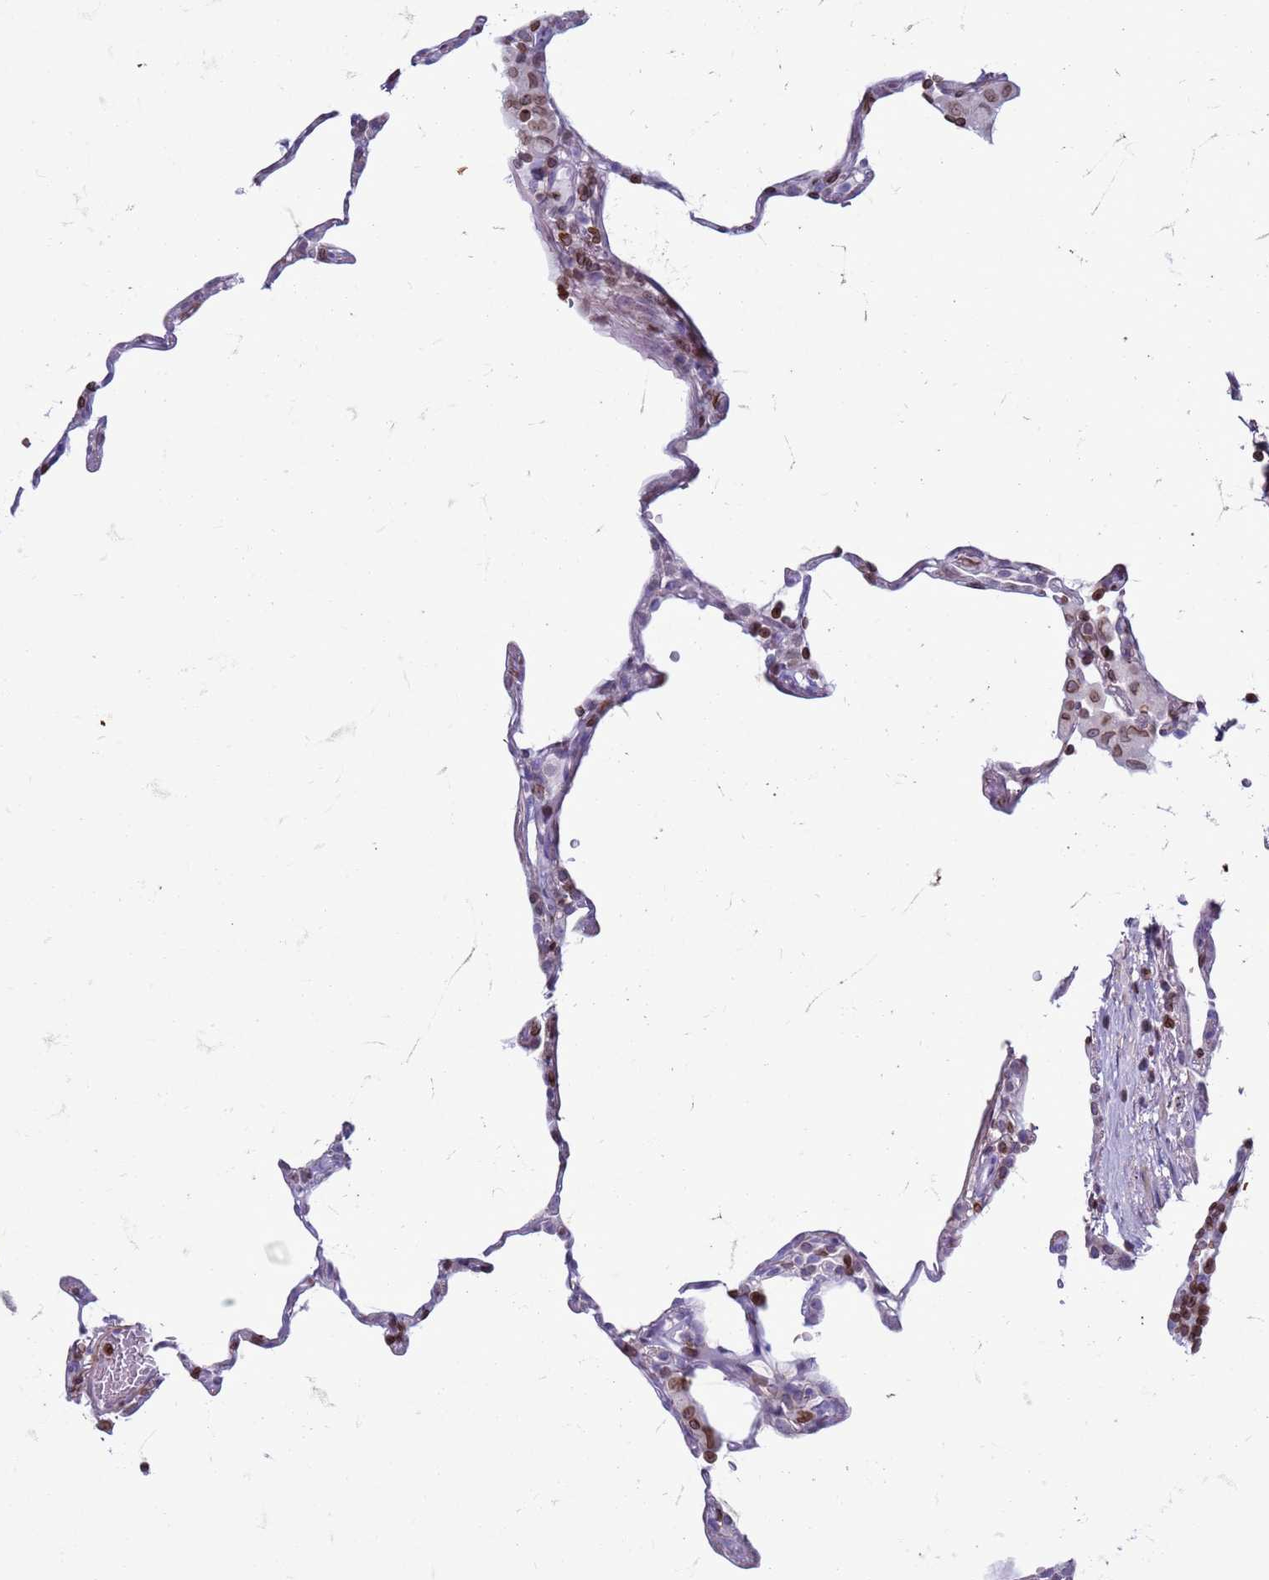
{"staining": {"intensity": "moderate", "quantity": "25%-75%", "location": "cytoplasmic/membranous,nuclear"}, "tissue": "lung", "cell_type": "Alveolar cells", "image_type": "normal", "snomed": [{"axis": "morphology", "description": "Normal tissue, NOS"}, {"axis": "topography", "description": "Lung"}], "caption": "IHC of benign lung reveals medium levels of moderate cytoplasmic/membranous,nuclear staining in approximately 25%-75% of alveolar cells.", "gene": "METTL25B", "patient": {"sex": "female", "age": 57}}